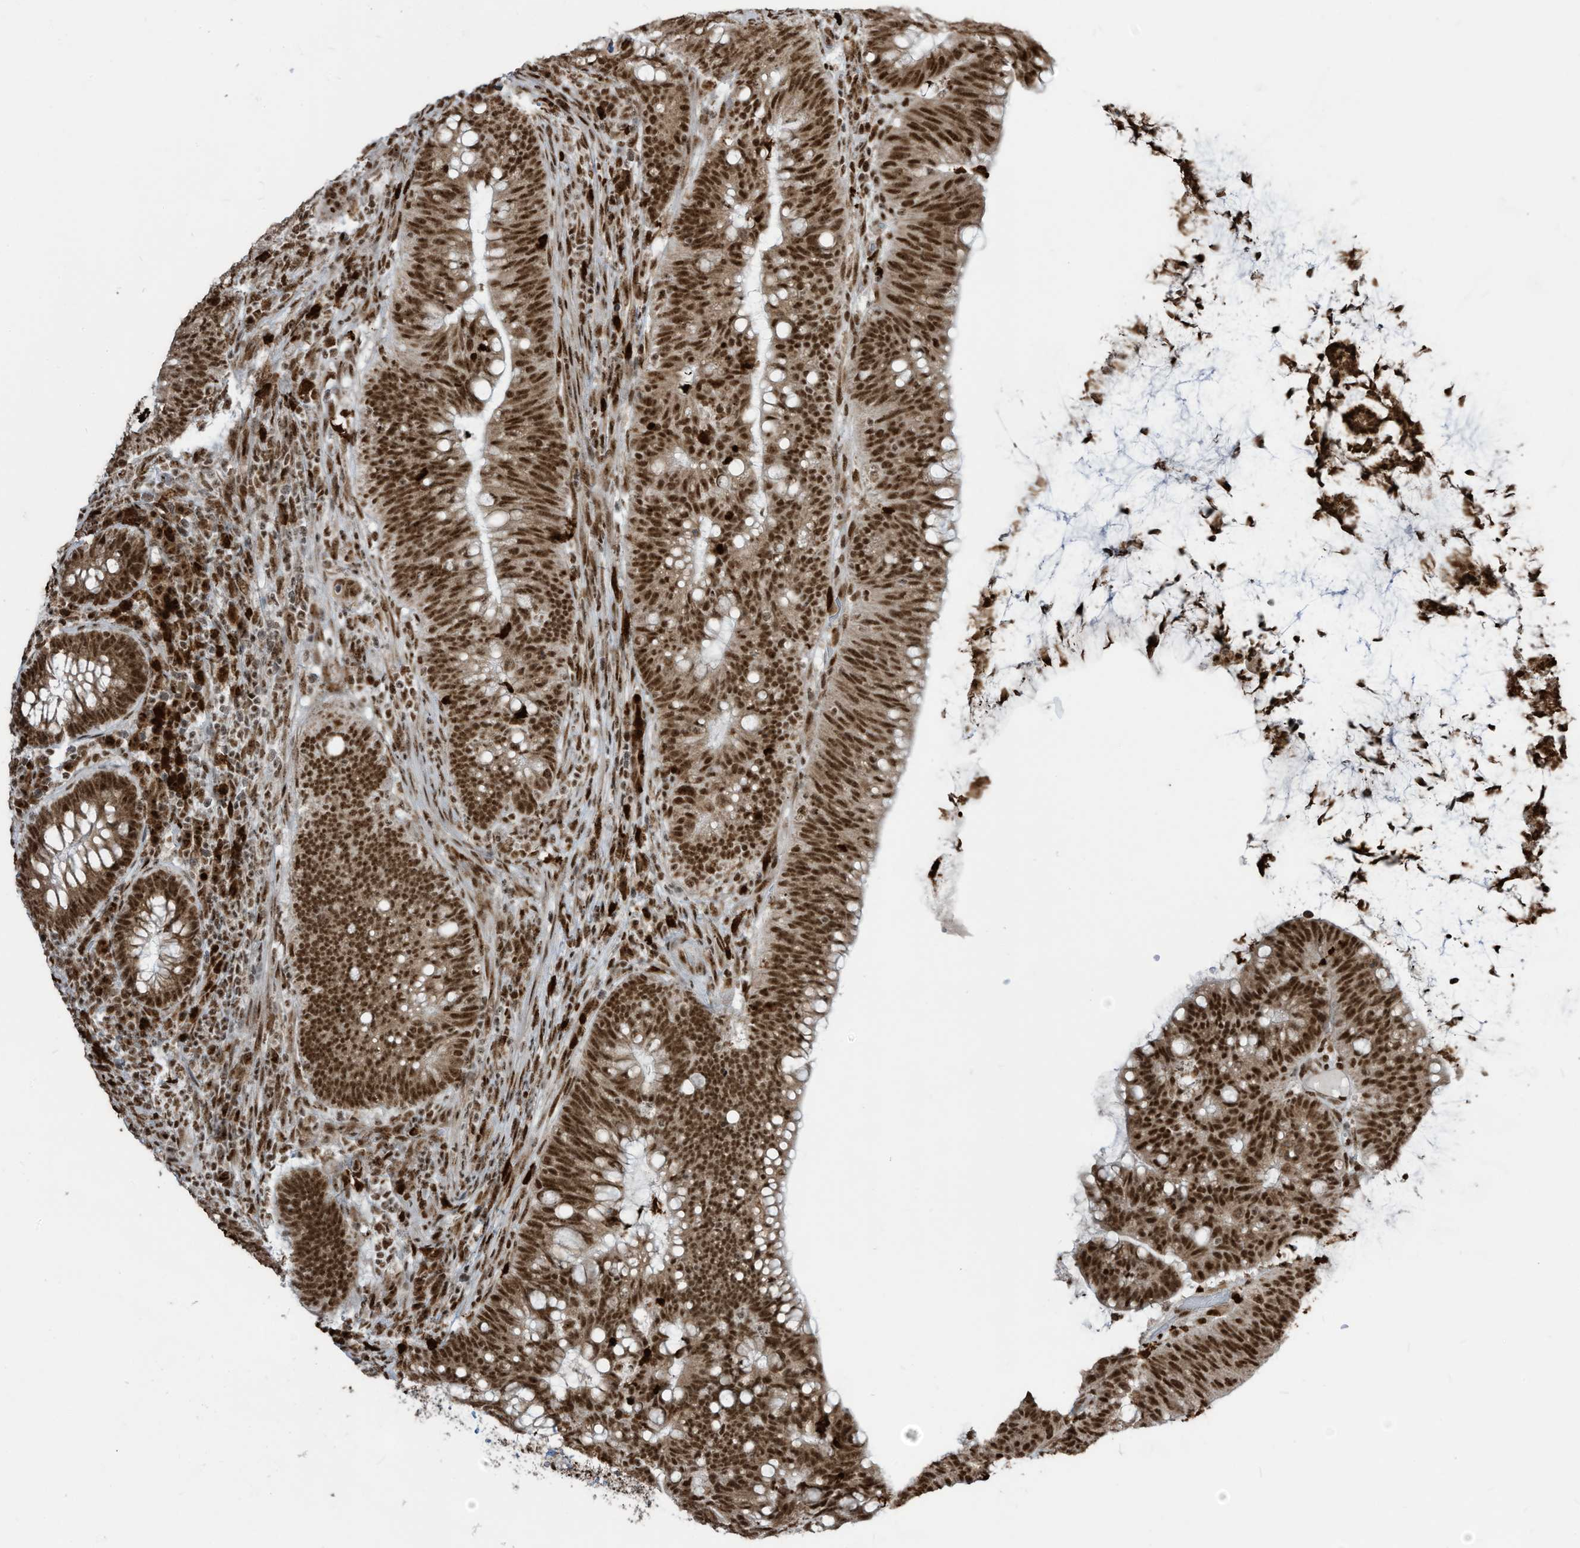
{"staining": {"intensity": "strong", "quantity": ">75%", "location": "nuclear"}, "tissue": "colorectal cancer", "cell_type": "Tumor cells", "image_type": "cancer", "snomed": [{"axis": "morphology", "description": "Adenocarcinoma, NOS"}, {"axis": "topography", "description": "Colon"}], "caption": "DAB immunohistochemical staining of colorectal cancer exhibits strong nuclear protein staining in about >75% of tumor cells.", "gene": "LBH", "patient": {"sex": "female", "age": 66}}